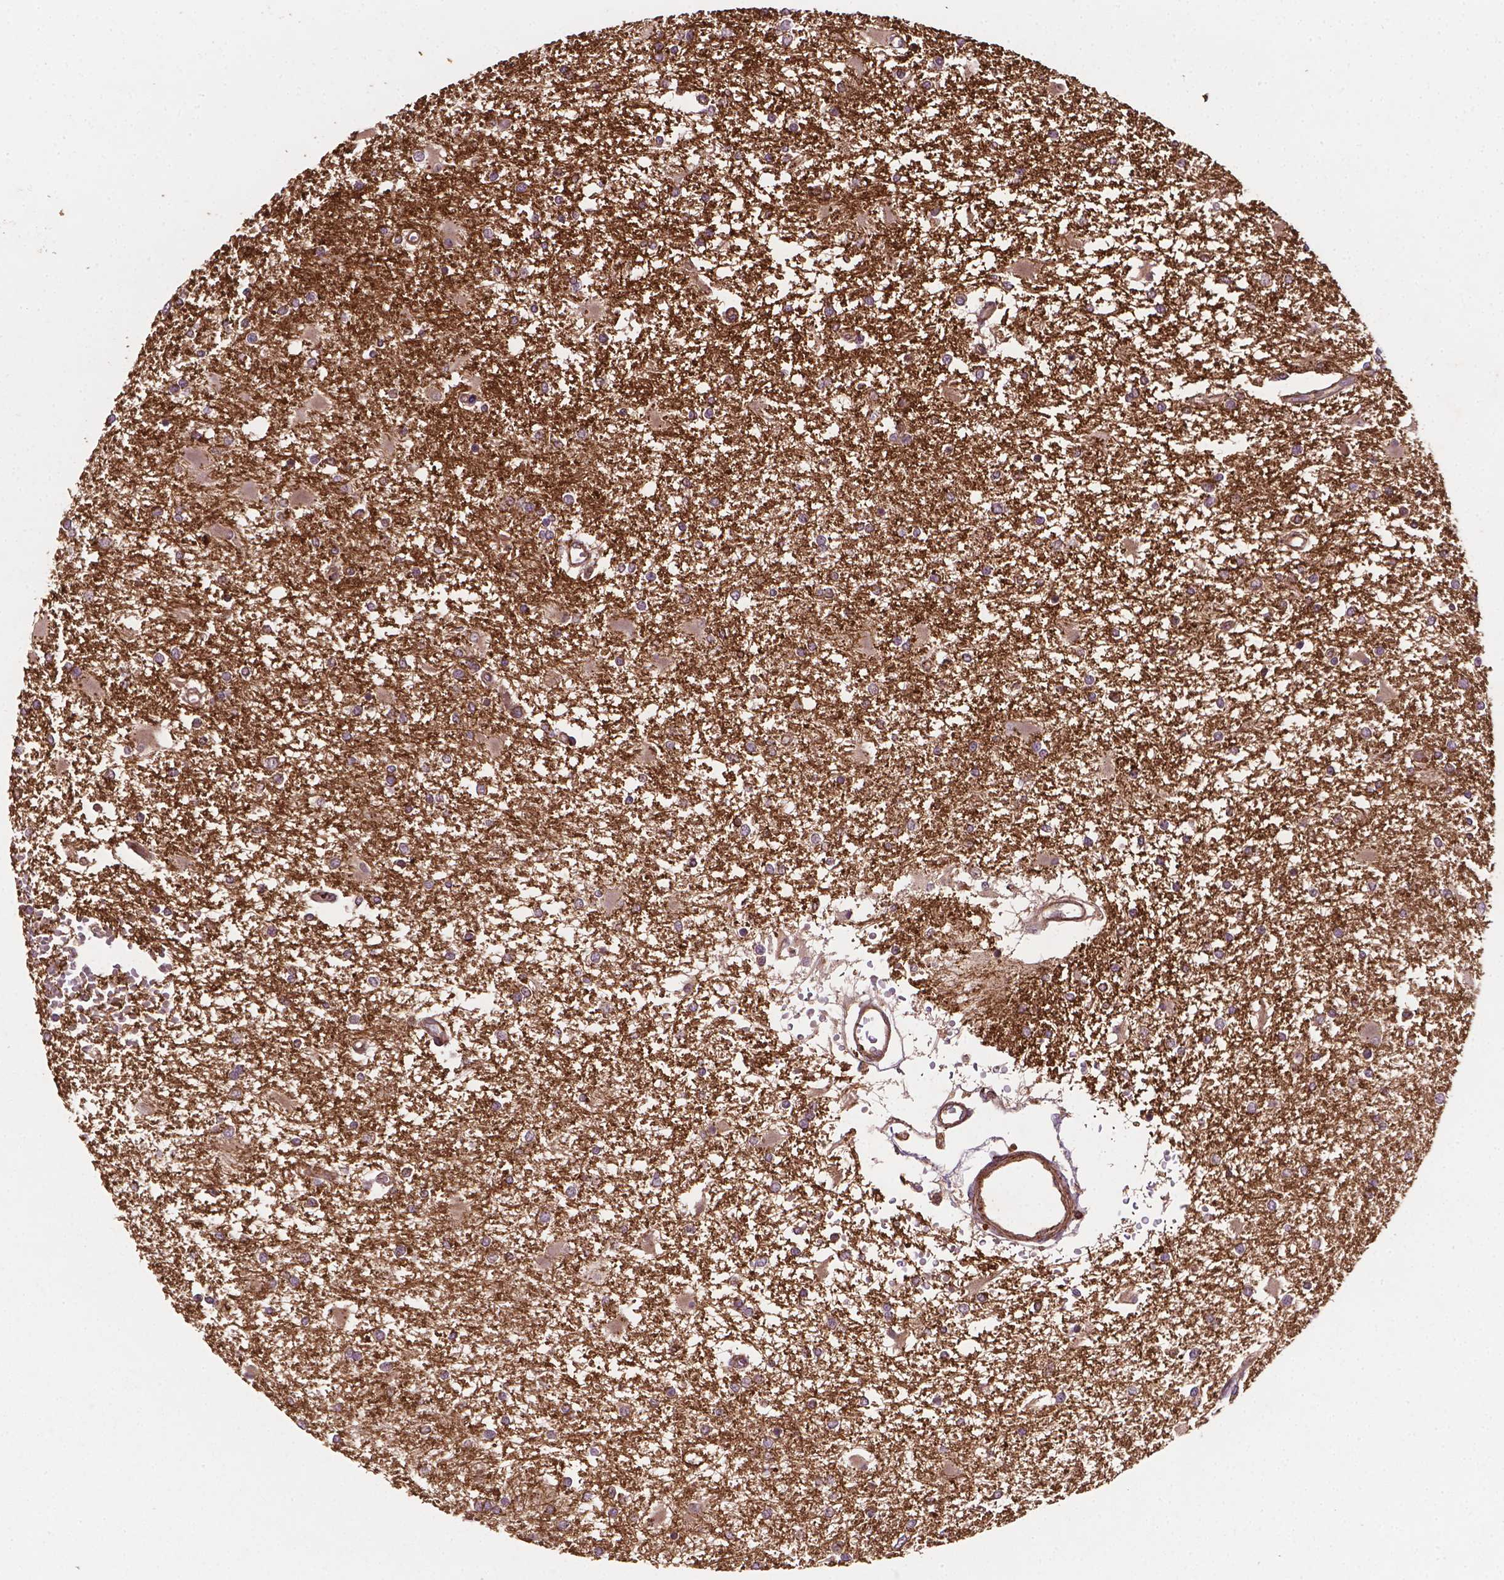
{"staining": {"intensity": "moderate", "quantity": "<25%", "location": "cytoplasmic/membranous"}, "tissue": "glioma", "cell_type": "Tumor cells", "image_type": "cancer", "snomed": [{"axis": "morphology", "description": "Glioma, malignant, High grade"}, {"axis": "topography", "description": "Cerebral cortex"}], "caption": "Immunohistochemical staining of high-grade glioma (malignant) demonstrates low levels of moderate cytoplasmic/membranous protein staining in approximately <25% of tumor cells.", "gene": "ZMYND19", "patient": {"sex": "male", "age": 79}}